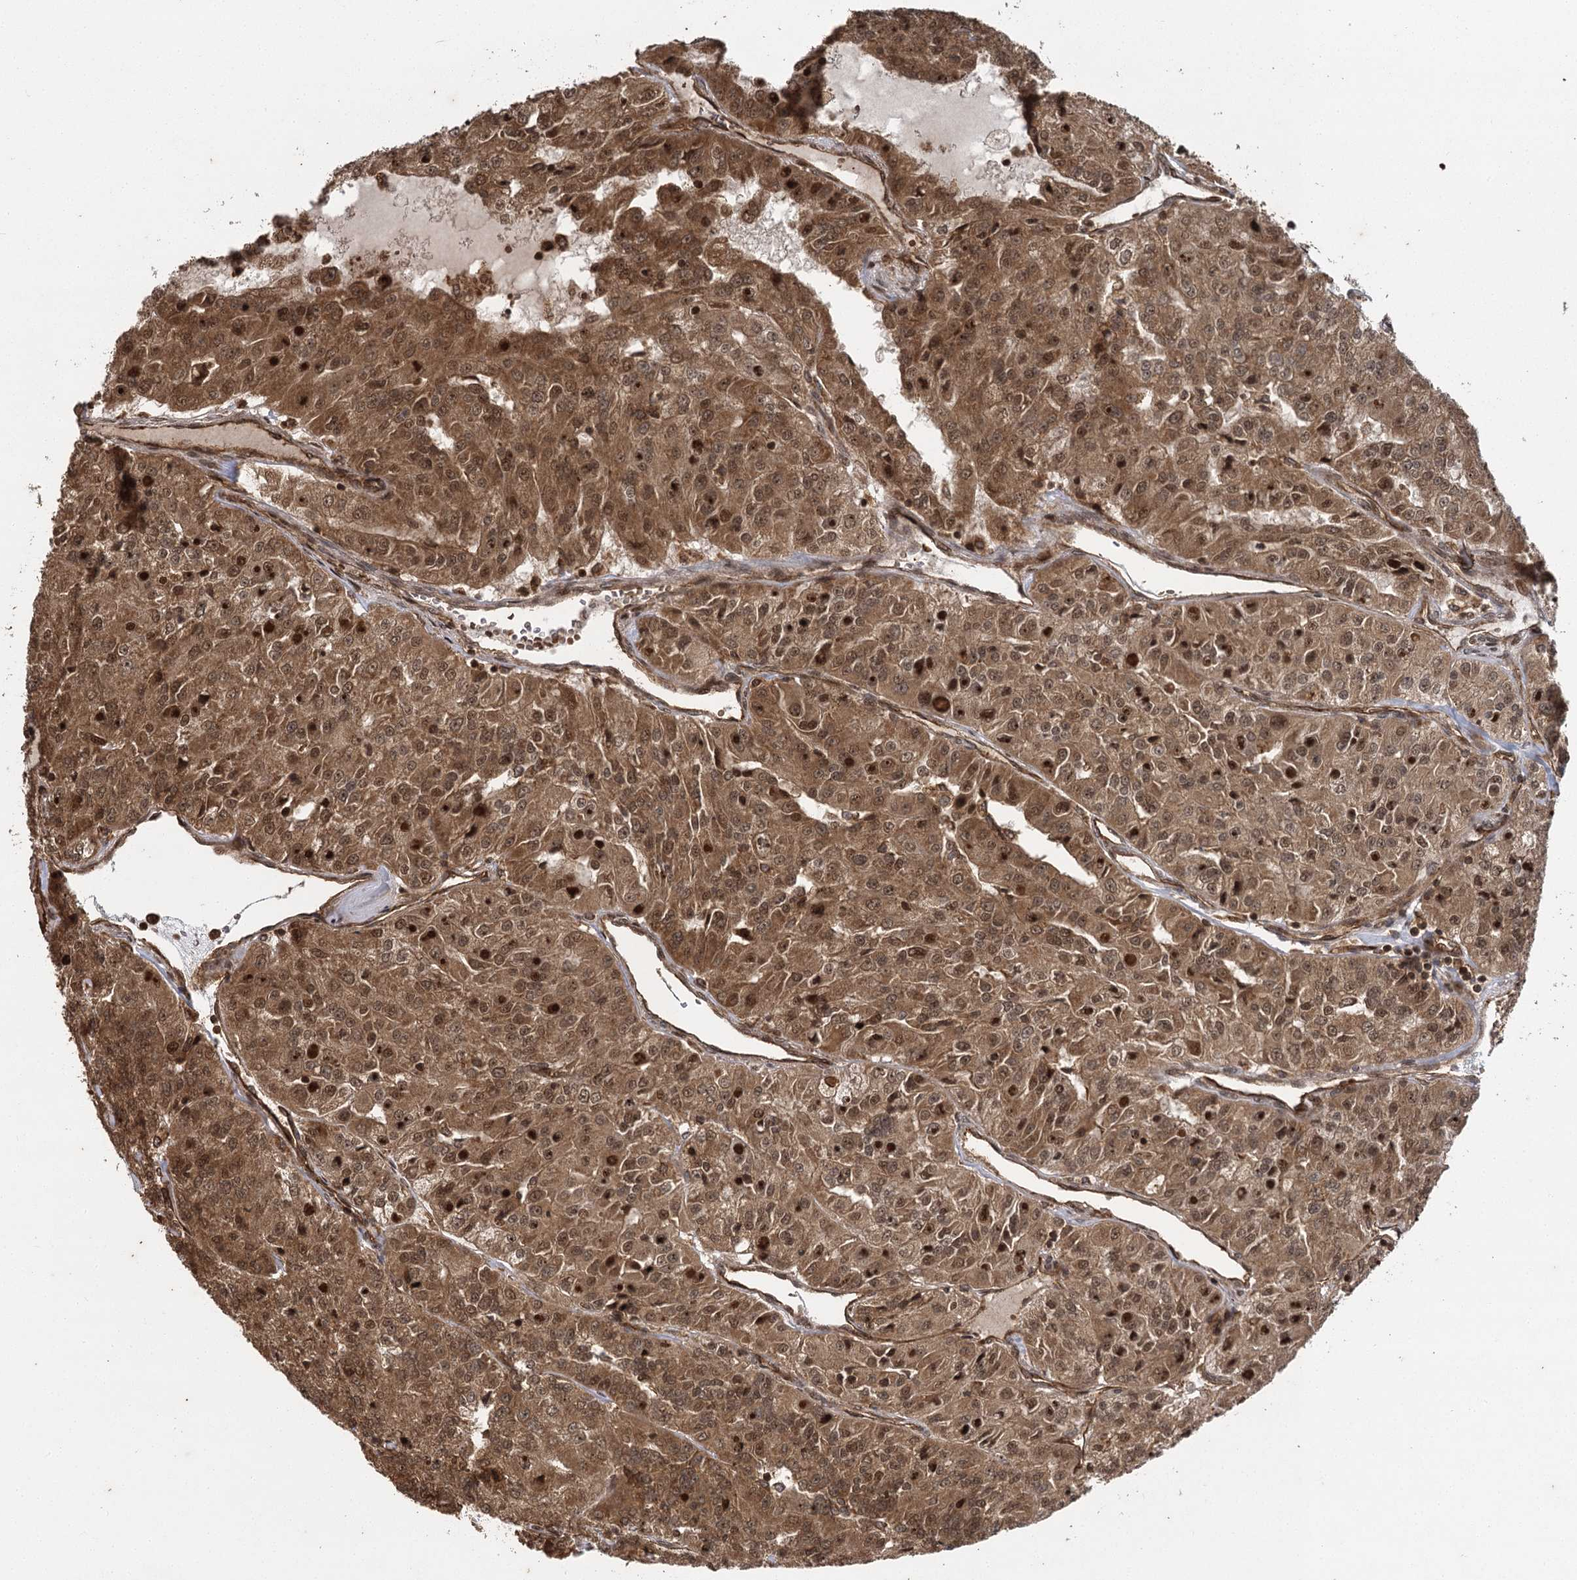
{"staining": {"intensity": "strong", "quantity": "25%-75%", "location": "cytoplasmic/membranous,nuclear"}, "tissue": "renal cancer", "cell_type": "Tumor cells", "image_type": "cancer", "snomed": [{"axis": "morphology", "description": "Adenocarcinoma, NOS"}, {"axis": "topography", "description": "Kidney"}], "caption": "An image of human renal adenocarcinoma stained for a protein exhibits strong cytoplasmic/membranous and nuclear brown staining in tumor cells.", "gene": "IL11RA", "patient": {"sex": "female", "age": 63}}